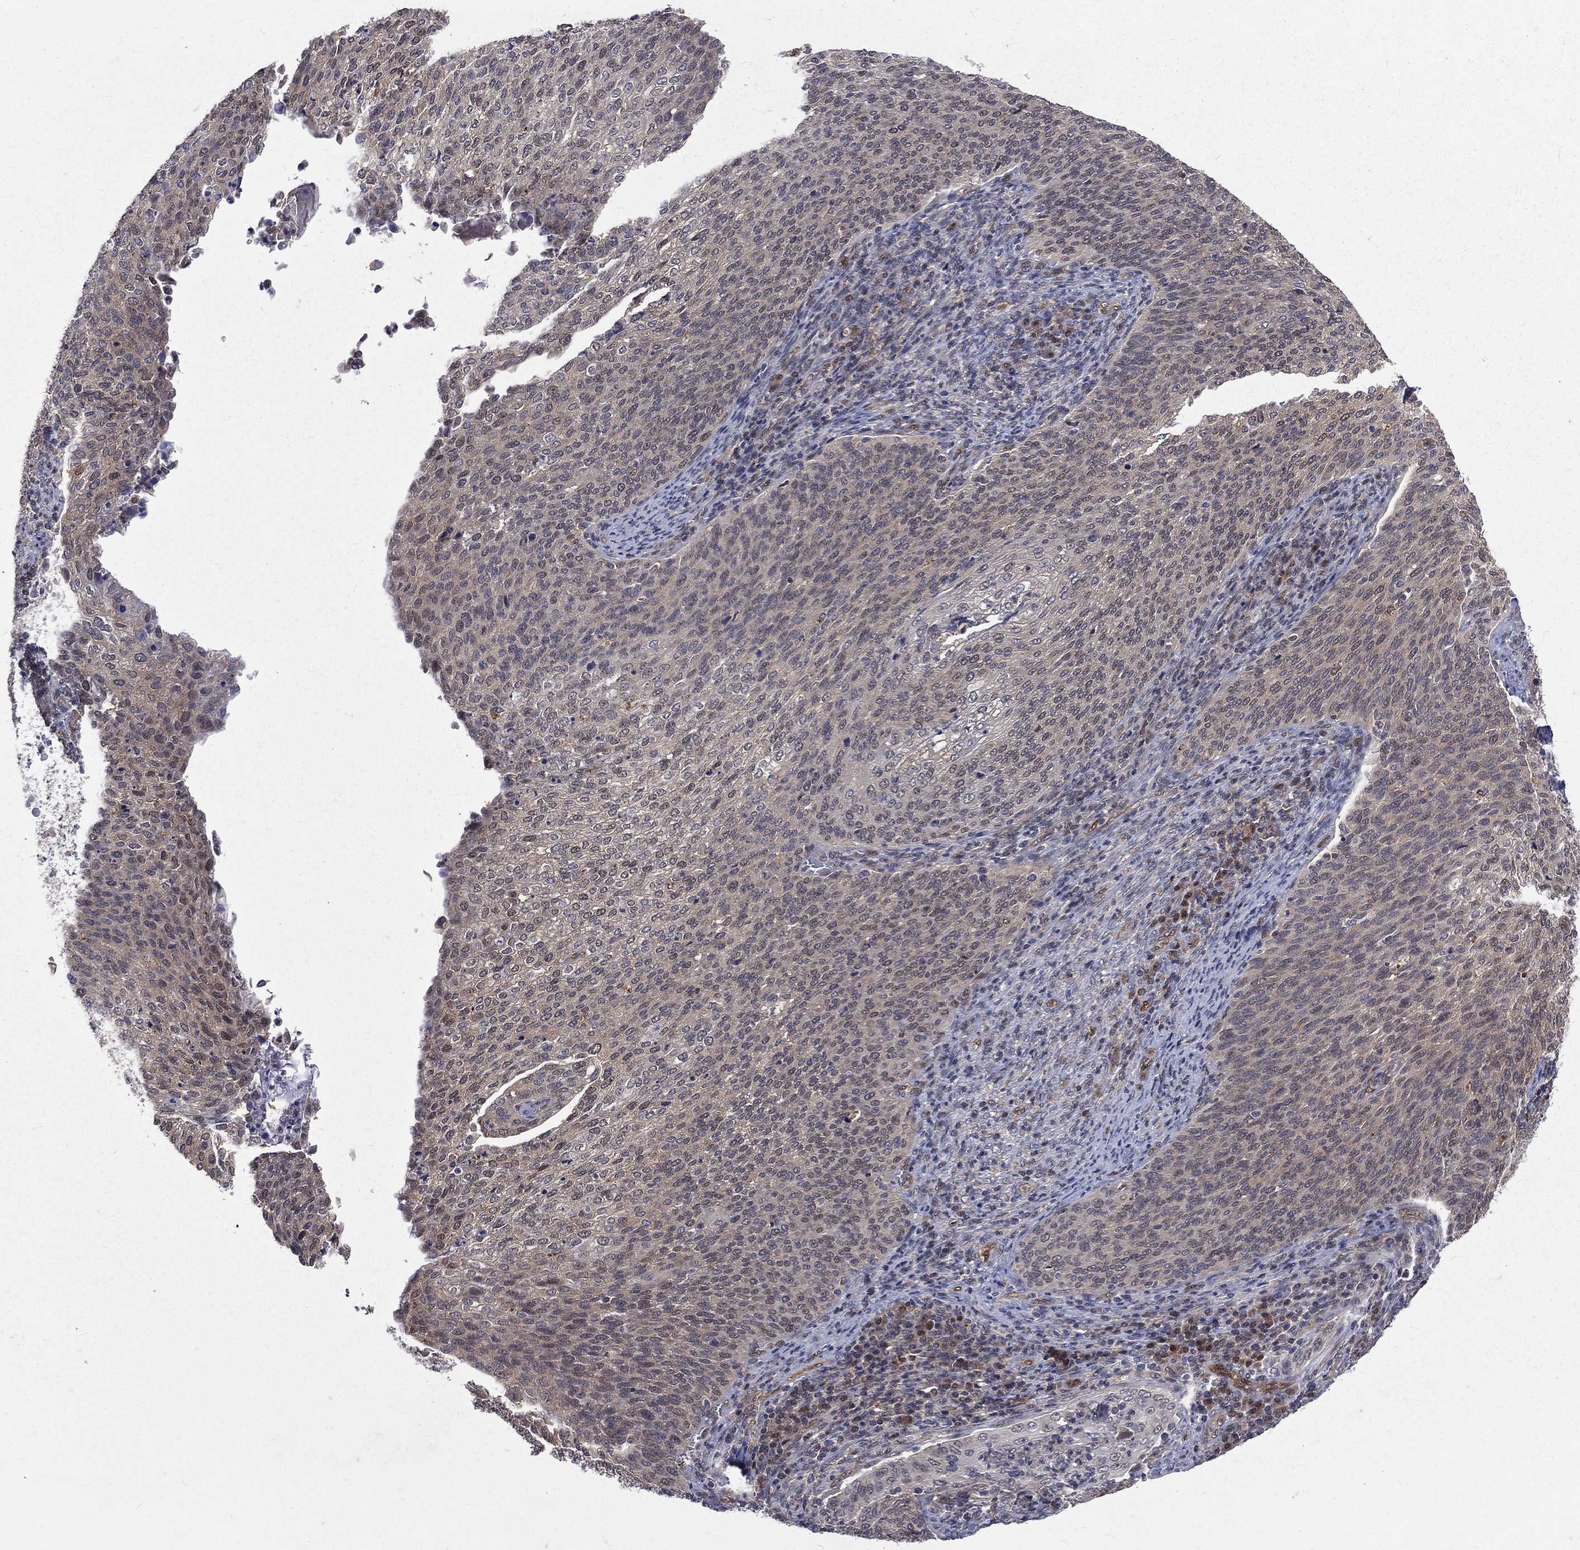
{"staining": {"intensity": "weak", "quantity": "<25%", "location": "cytoplasmic/membranous"}, "tissue": "cervical cancer", "cell_type": "Tumor cells", "image_type": "cancer", "snomed": [{"axis": "morphology", "description": "Squamous cell carcinoma, NOS"}, {"axis": "topography", "description": "Cervix"}], "caption": "High magnification brightfield microscopy of cervical squamous cell carcinoma stained with DAB (3,3'-diaminobenzidine) (brown) and counterstained with hematoxylin (blue): tumor cells show no significant staining. Brightfield microscopy of IHC stained with DAB (3,3'-diaminobenzidine) (brown) and hematoxylin (blue), captured at high magnification.", "gene": "GMPR2", "patient": {"sex": "female", "age": 52}}